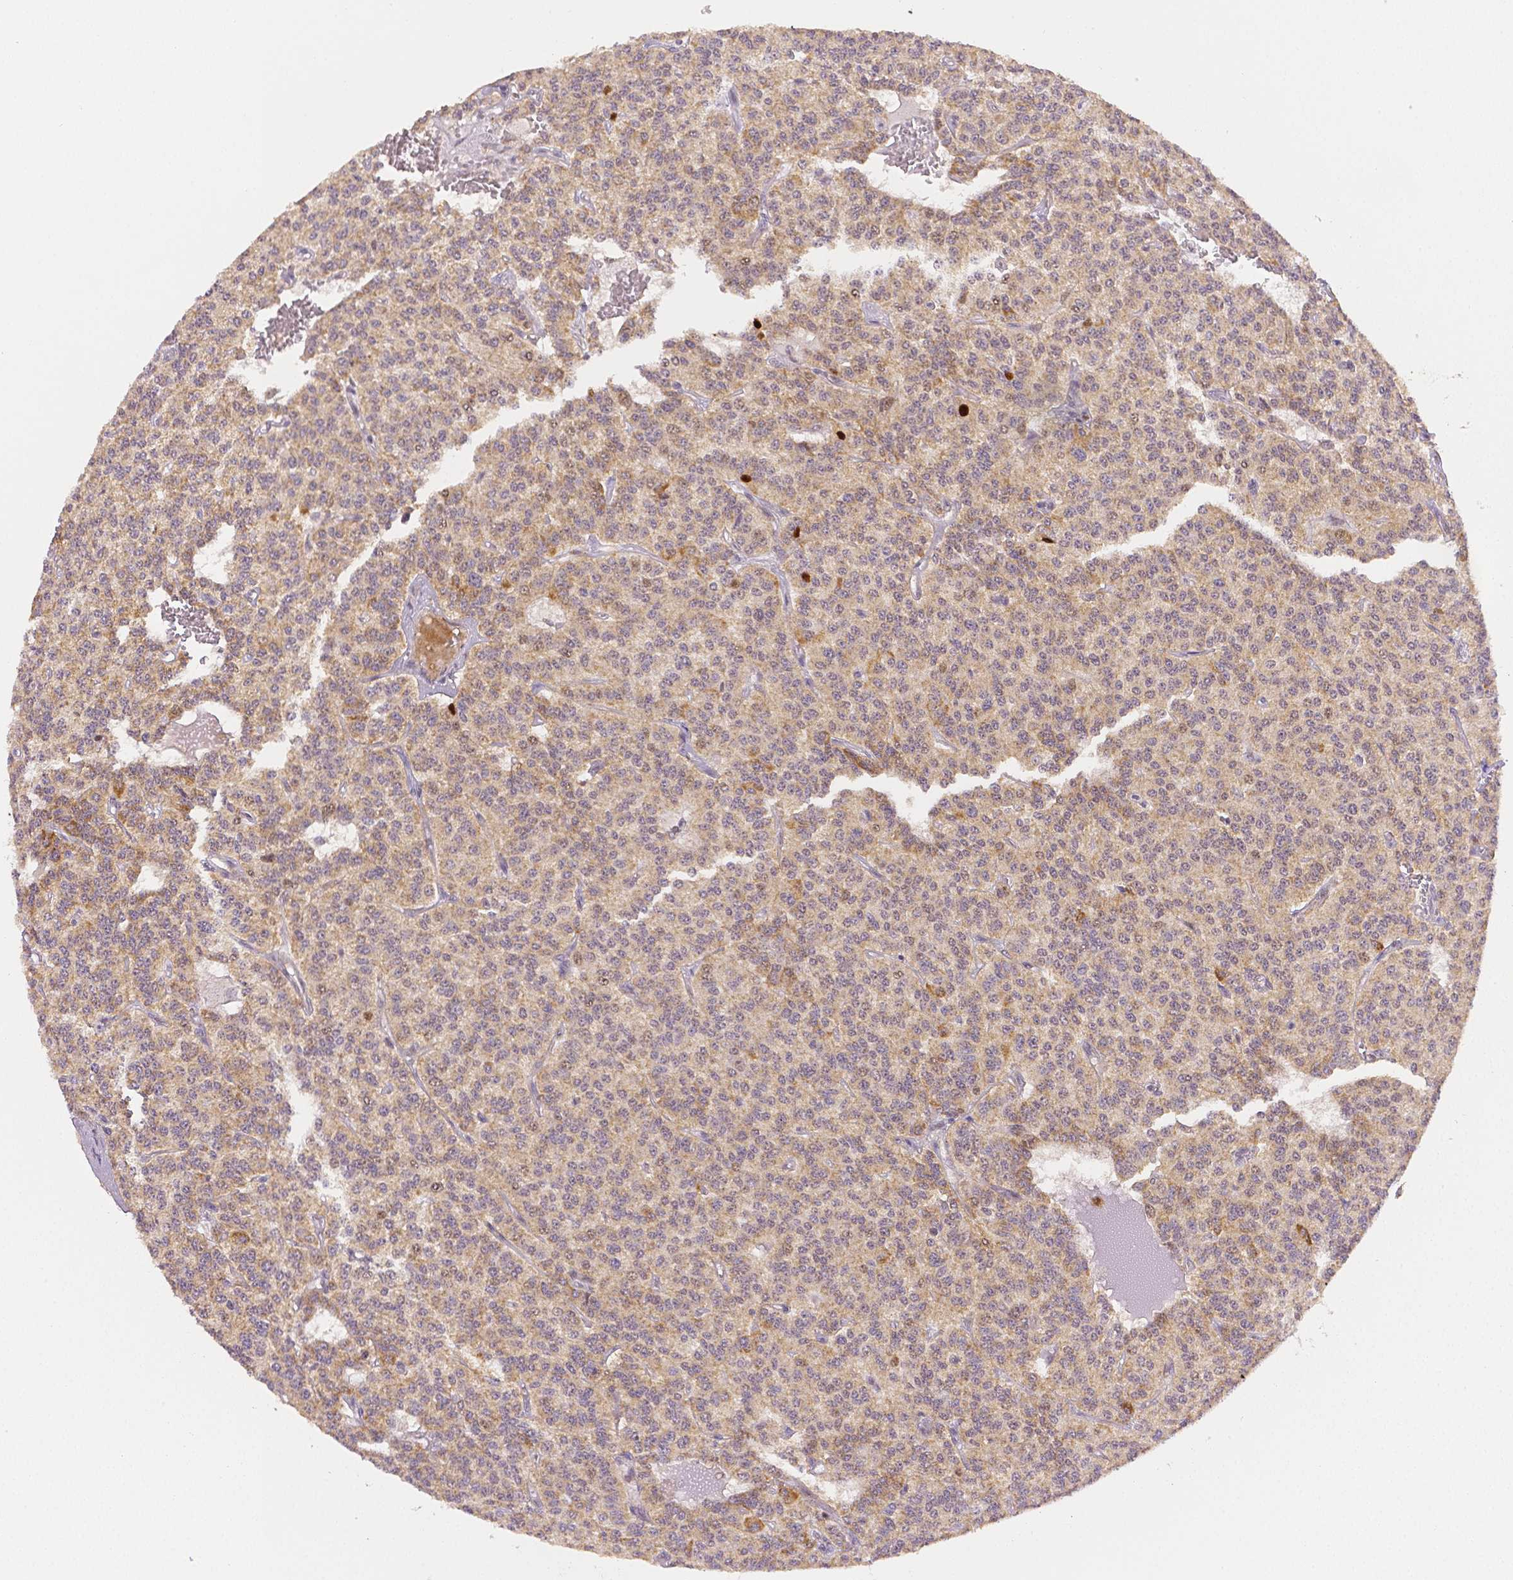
{"staining": {"intensity": "moderate", "quantity": "25%-75%", "location": "cytoplasmic/membranous"}, "tissue": "carcinoid", "cell_type": "Tumor cells", "image_type": "cancer", "snomed": [{"axis": "morphology", "description": "Carcinoid, malignant, NOS"}, {"axis": "topography", "description": "Lung"}], "caption": "A medium amount of moderate cytoplasmic/membranous positivity is appreciated in approximately 25%-75% of tumor cells in carcinoid tissue. The protein is shown in brown color, while the nuclei are stained blue.", "gene": "RHOT1", "patient": {"sex": "female", "age": 71}}